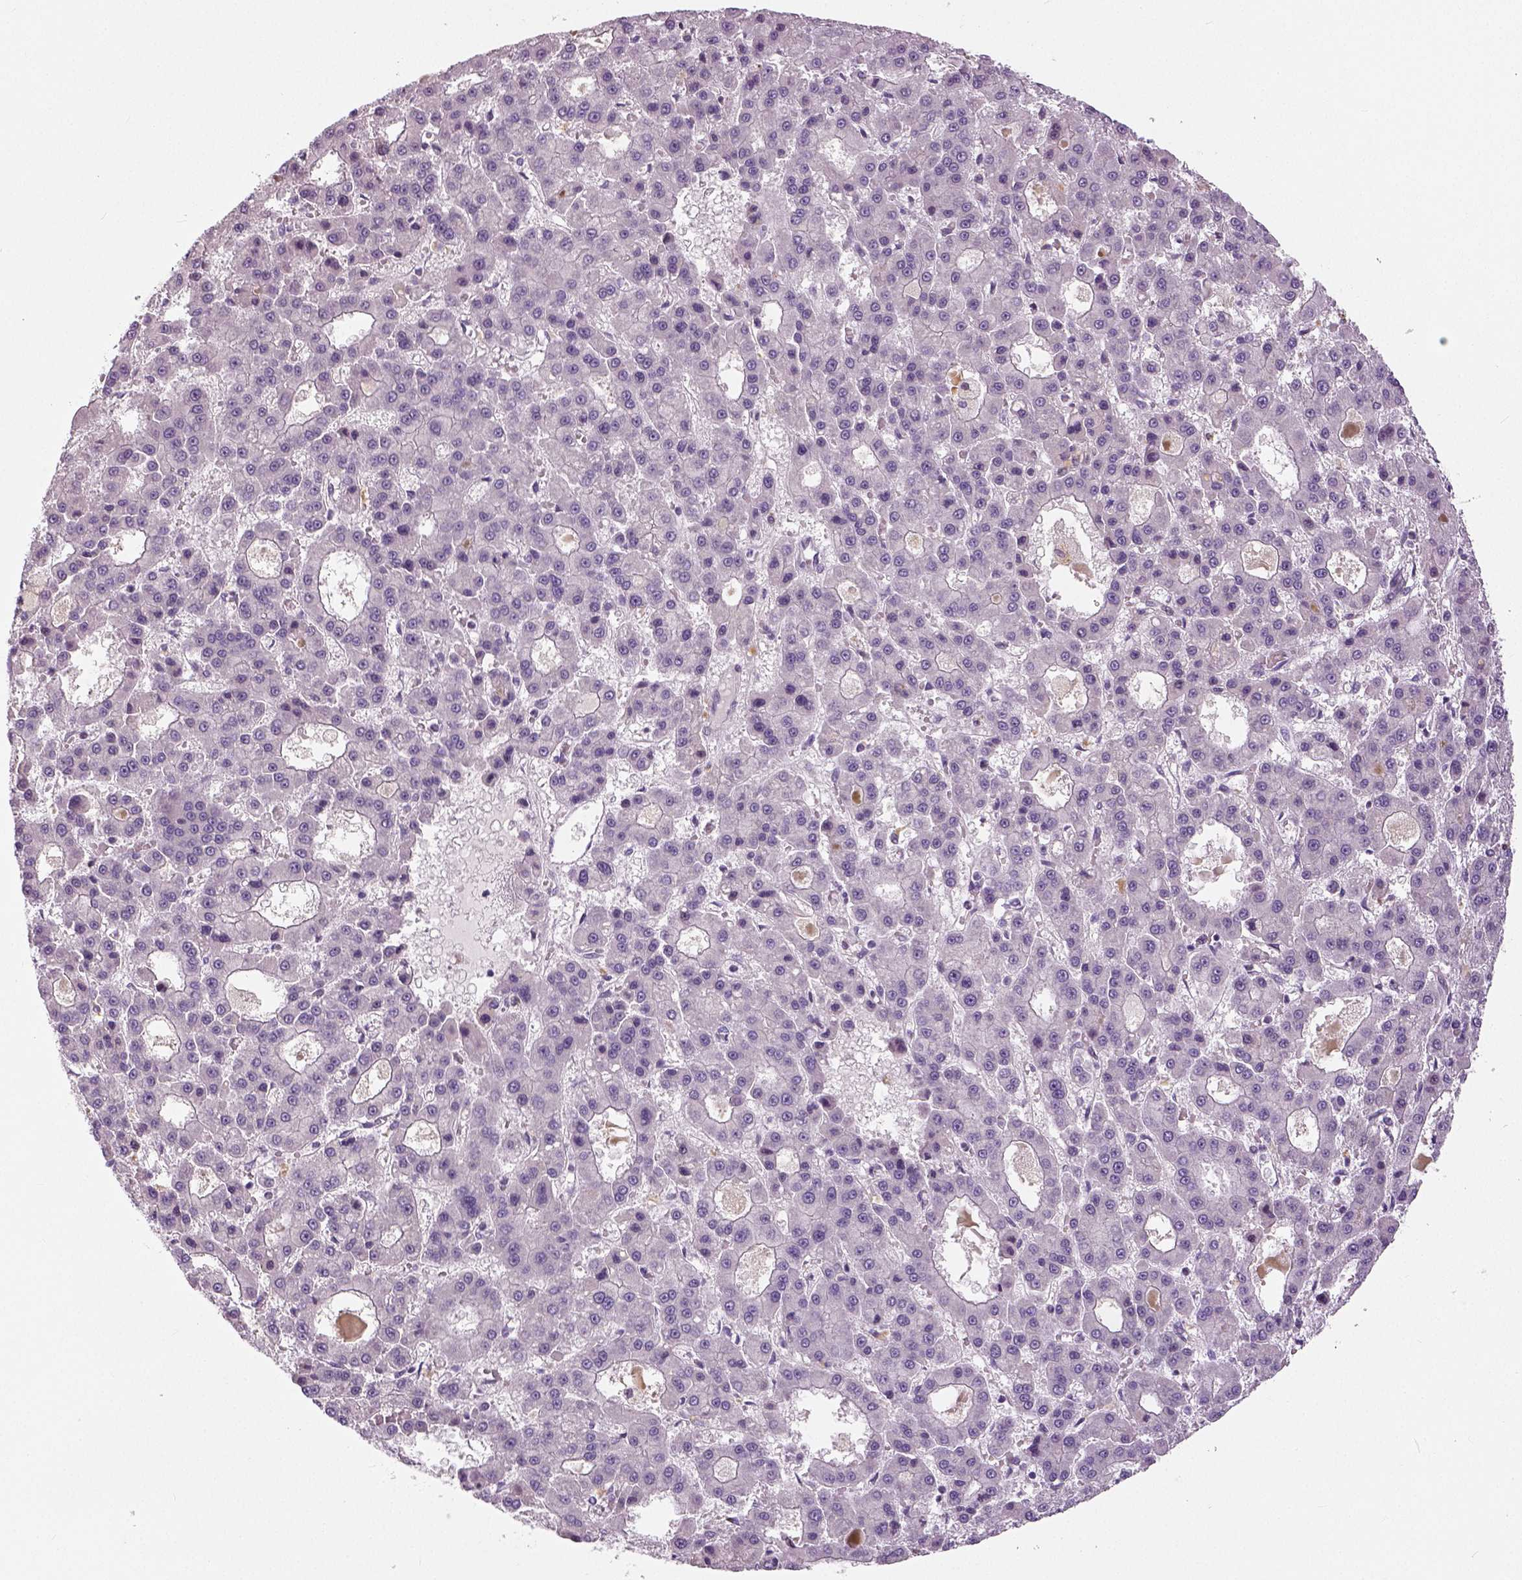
{"staining": {"intensity": "negative", "quantity": "none", "location": "none"}, "tissue": "liver cancer", "cell_type": "Tumor cells", "image_type": "cancer", "snomed": [{"axis": "morphology", "description": "Carcinoma, Hepatocellular, NOS"}, {"axis": "topography", "description": "Liver"}], "caption": "DAB immunohistochemical staining of human hepatocellular carcinoma (liver) displays no significant staining in tumor cells. Brightfield microscopy of immunohistochemistry (IHC) stained with DAB (3,3'-diaminobenzidine) (brown) and hematoxylin (blue), captured at high magnification.", "gene": "NECAB1", "patient": {"sex": "male", "age": 70}}